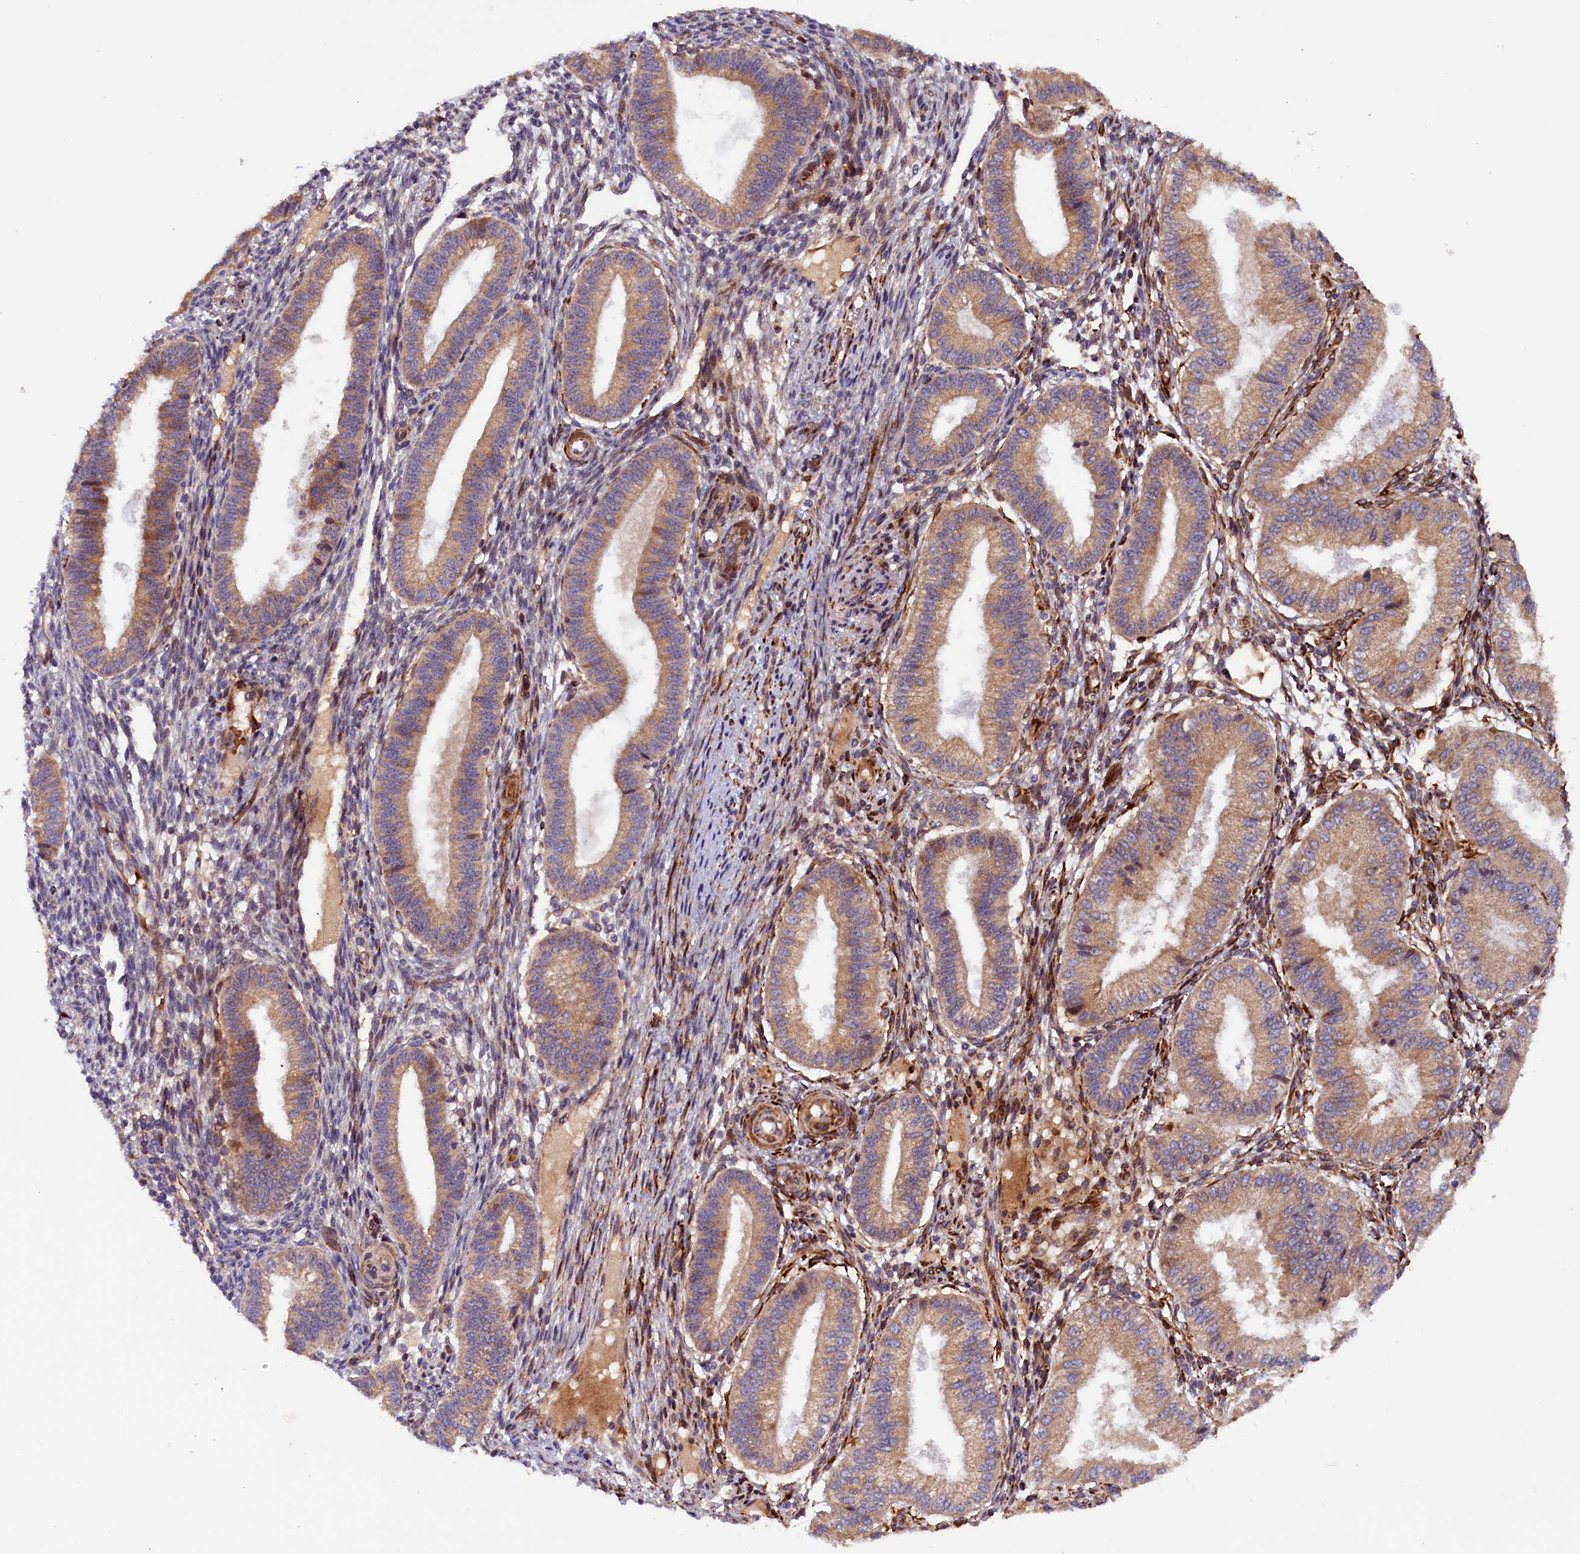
{"staining": {"intensity": "moderate", "quantity": ">75%", "location": "cytoplasmic/membranous"}, "tissue": "endometrium", "cell_type": "Cells in endometrial stroma", "image_type": "normal", "snomed": [{"axis": "morphology", "description": "Normal tissue, NOS"}, {"axis": "topography", "description": "Endometrium"}], "caption": "There is medium levels of moderate cytoplasmic/membranous positivity in cells in endometrial stroma of normal endometrium, as demonstrated by immunohistochemical staining (brown color).", "gene": "ARRDC4", "patient": {"sex": "female", "age": 39}}